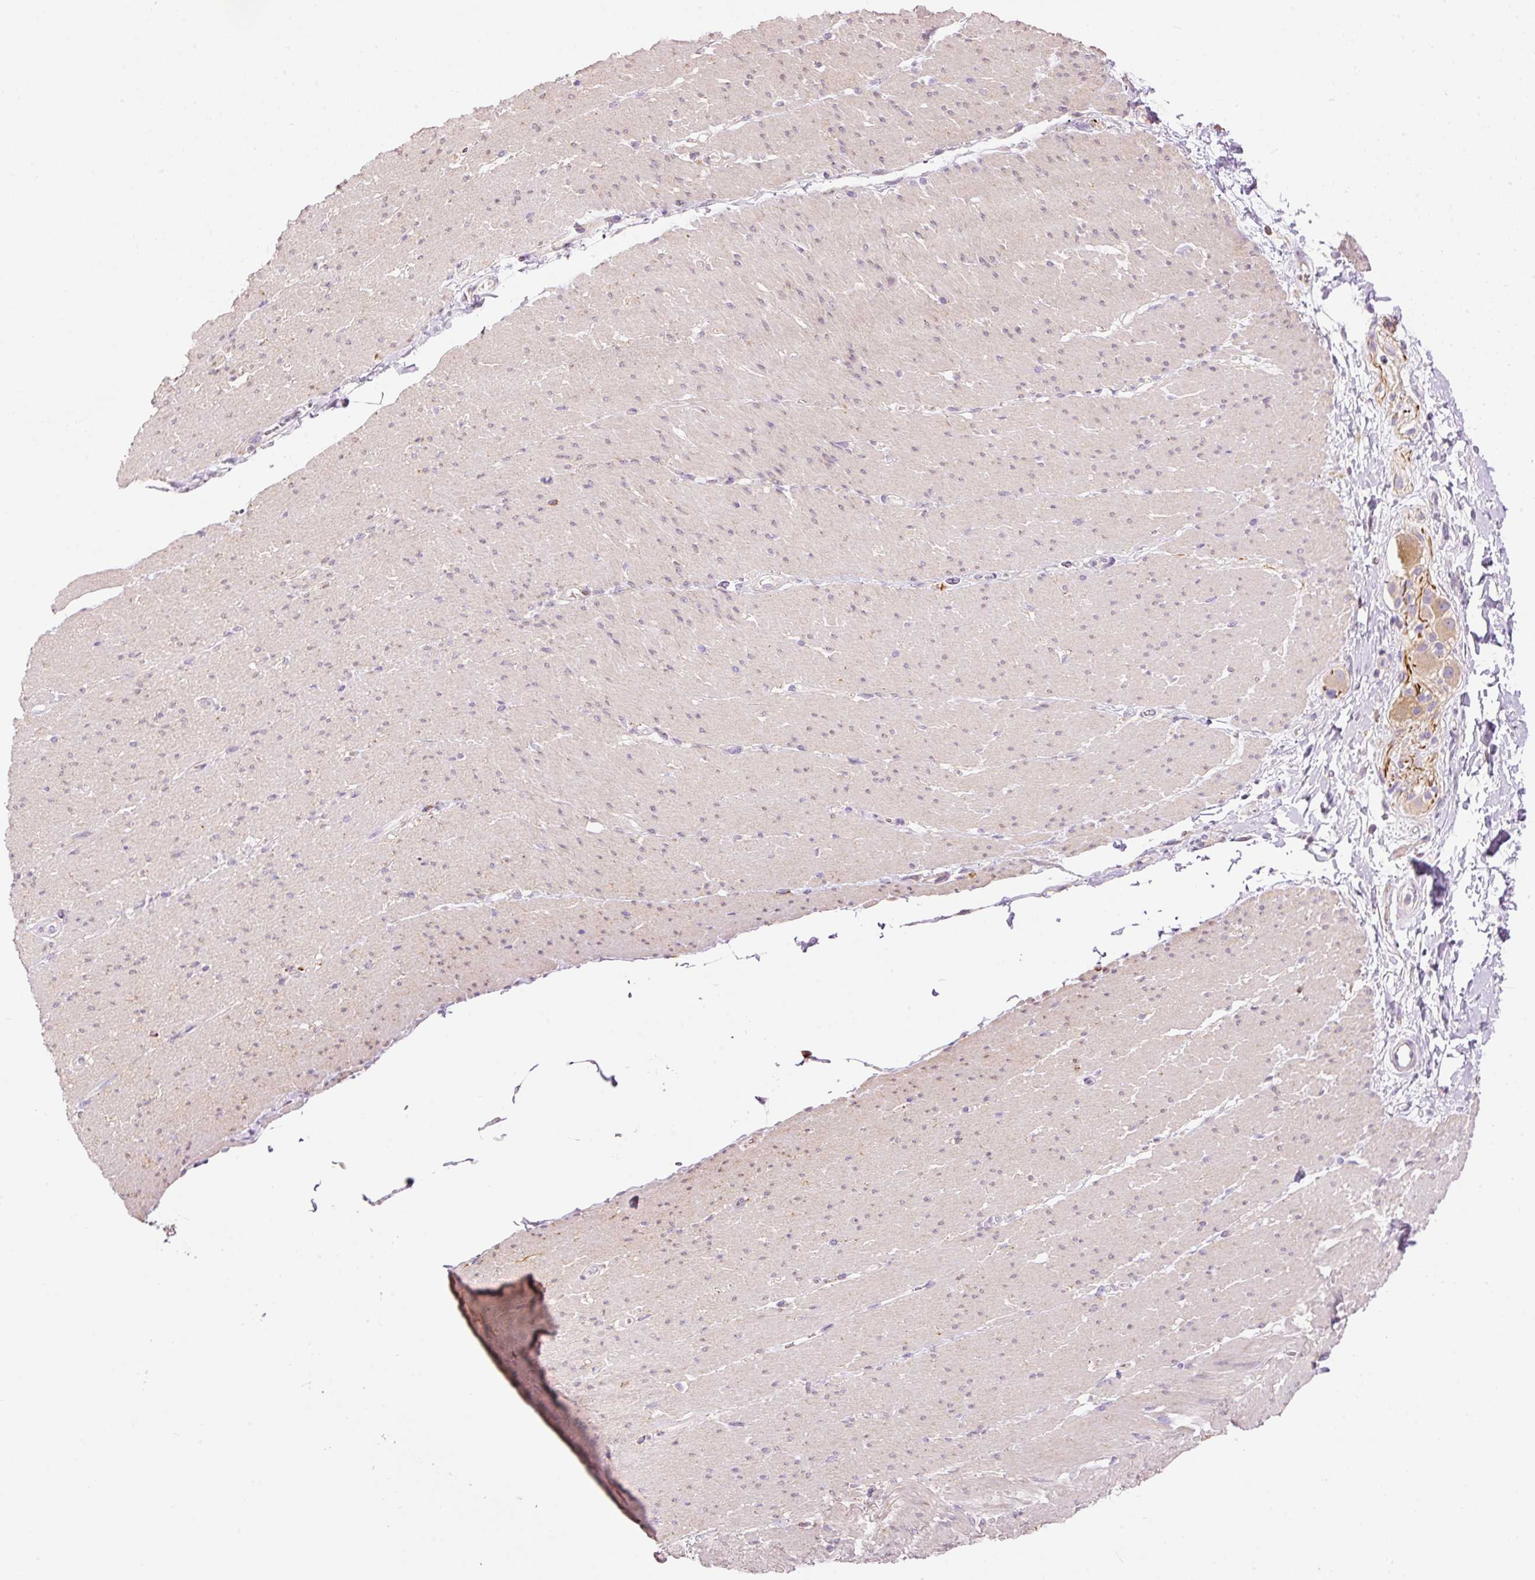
{"staining": {"intensity": "negative", "quantity": "none", "location": "none"}, "tissue": "smooth muscle", "cell_type": "Smooth muscle cells", "image_type": "normal", "snomed": [{"axis": "morphology", "description": "Normal tissue, NOS"}, {"axis": "topography", "description": "Smooth muscle"}, {"axis": "topography", "description": "Rectum"}], "caption": "Image shows no significant protein expression in smooth muscle cells of unremarkable smooth muscle.", "gene": "DOK6", "patient": {"sex": "male", "age": 53}}